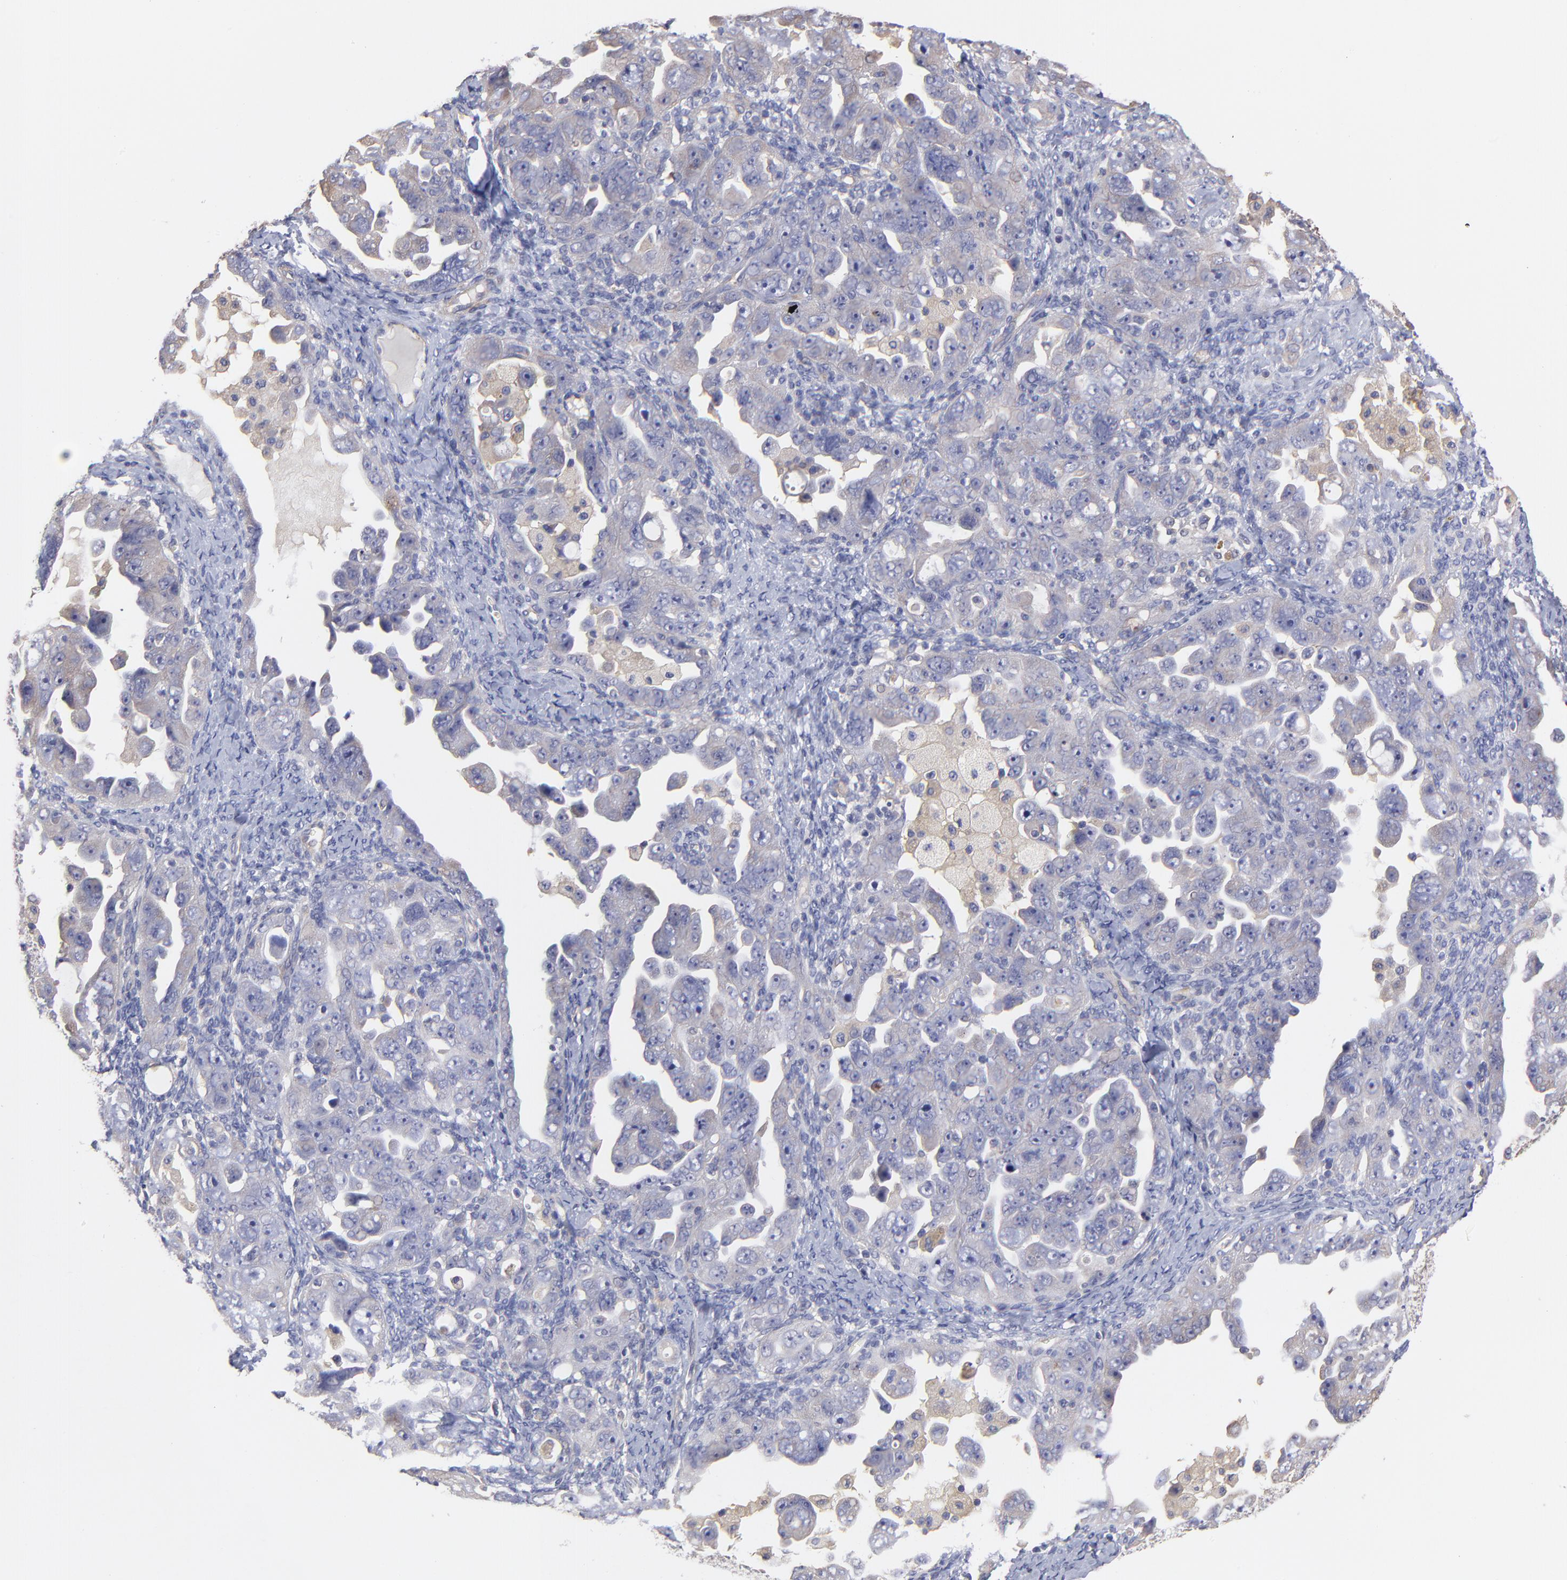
{"staining": {"intensity": "negative", "quantity": "none", "location": "none"}, "tissue": "ovarian cancer", "cell_type": "Tumor cells", "image_type": "cancer", "snomed": [{"axis": "morphology", "description": "Cystadenocarcinoma, serous, NOS"}, {"axis": "topography", "description": "Ovary"}], "caption": "IHC of human ovarian cancer (serous cystadenocarcinoma) demonstrates no expression in tumor cells.", "gene": "ASB7", "patient": {"sex": "female", "age": 66}}